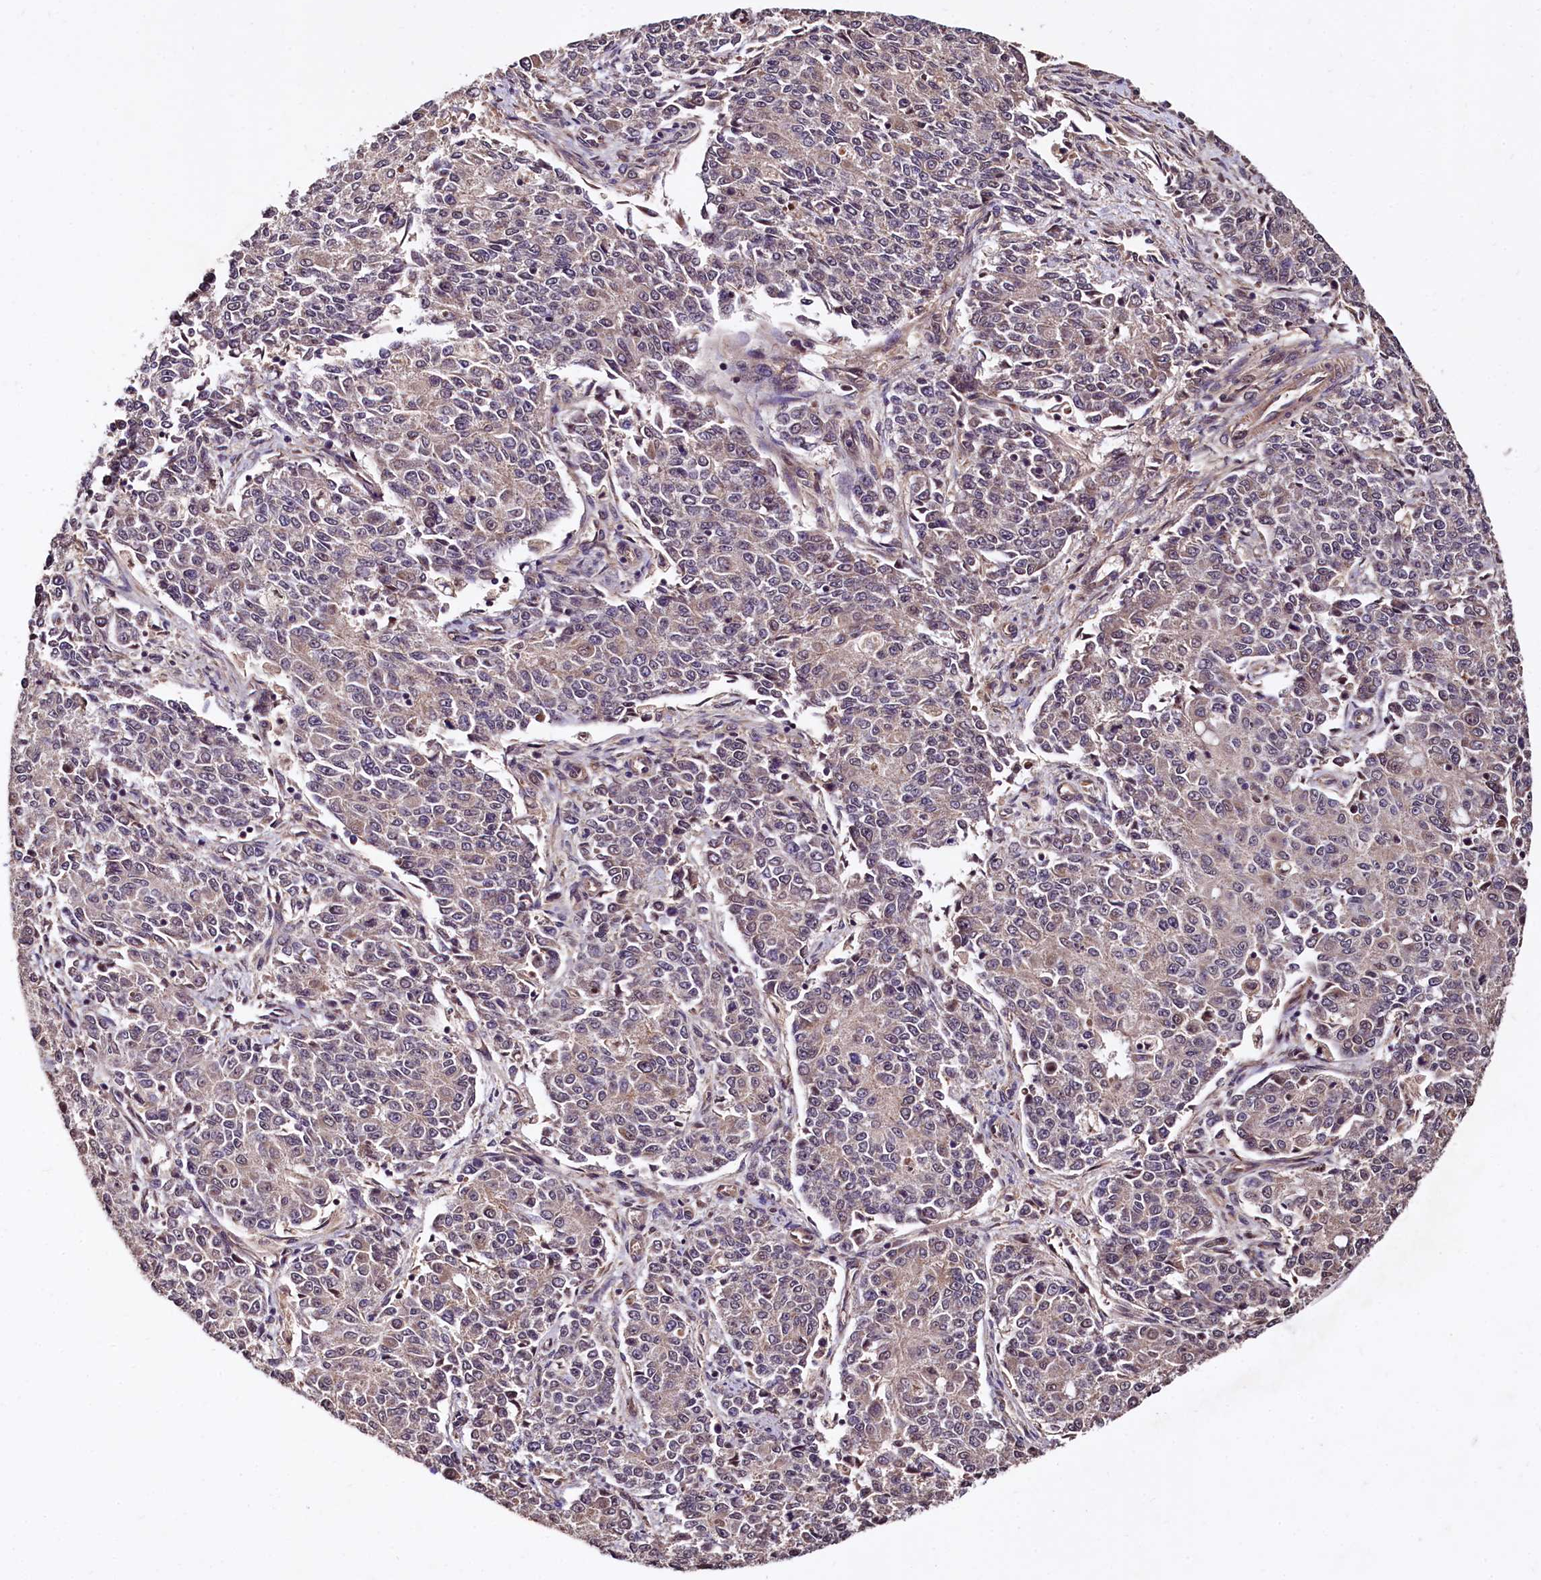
{"staining": {"intensity": "weak", "quantity": "<25%", "location": "cytoplasmic/membranous"}, "tissue": "endometrial cancer", "cell_type": "Tumor cells", "image_type": "cancer", "snomed": [{"axis": "morphology", "description": "Adenocarcinoma, NOS"}, {"axis": "topography", "description": "Endometrium"}], "caption": "Tumor cells are negative for brown protein staining in endometrial cancer.", "gene": "TBCEL", "patient": {"sex": "female", "age": 50}}